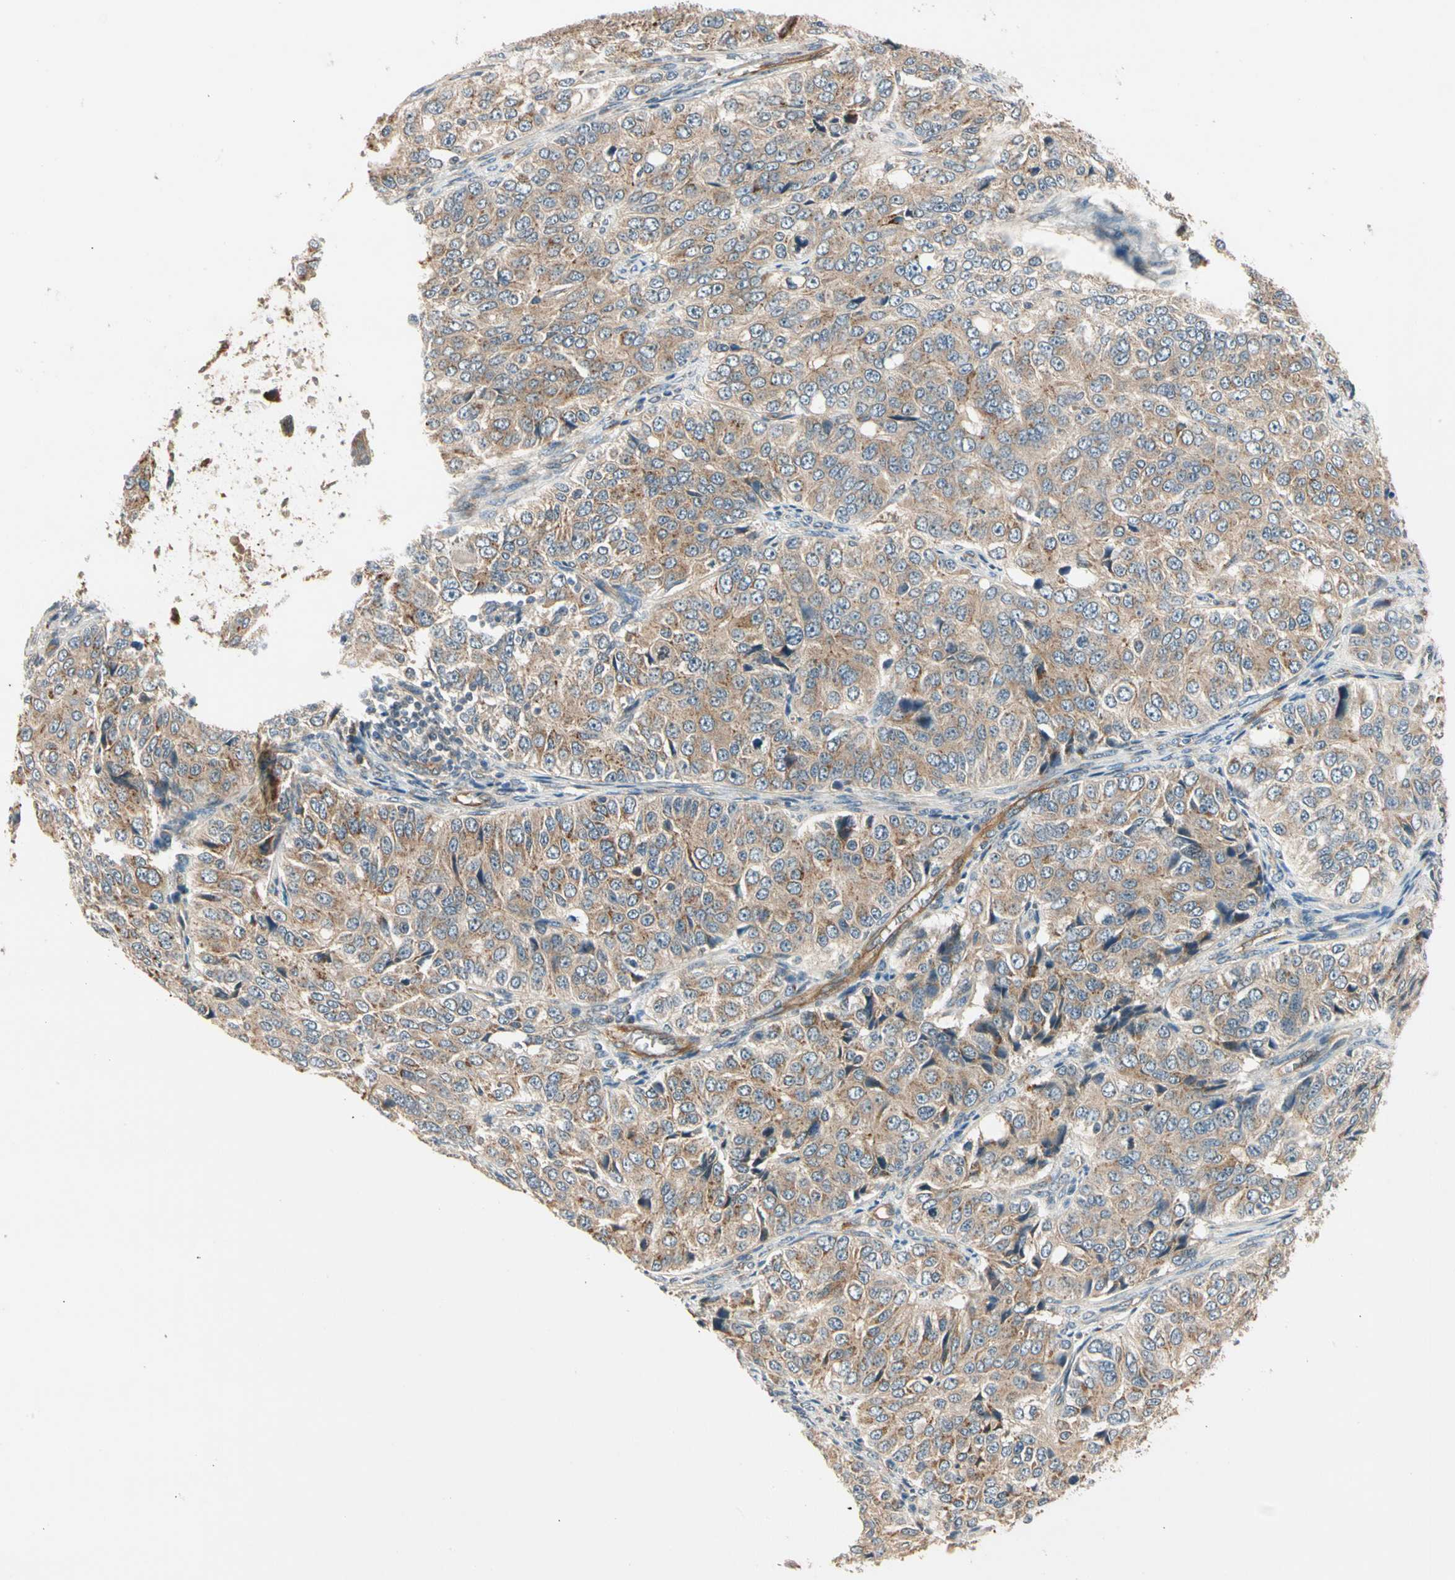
{"staining": {"intensity": "moderate", "quantity": ">75%", "location": "cytoplasmic/membranous"}, "tissue": "ovarian cancer", "cell_type": "Tumor cells", "image_type": "cancer", "snomed": [{"axis": "morphology", "description": "Carcinoma, endometroid"}, {"axis": "topography", "description": "Ovary"}], "caption": "Protein analysis of ovarian cancer tissue displays moderate cytoplasmic/membranous staining in about >75% of tumor cells.", "gene": "ROCK2", "patient": {"sex": "female", "age": 51}}